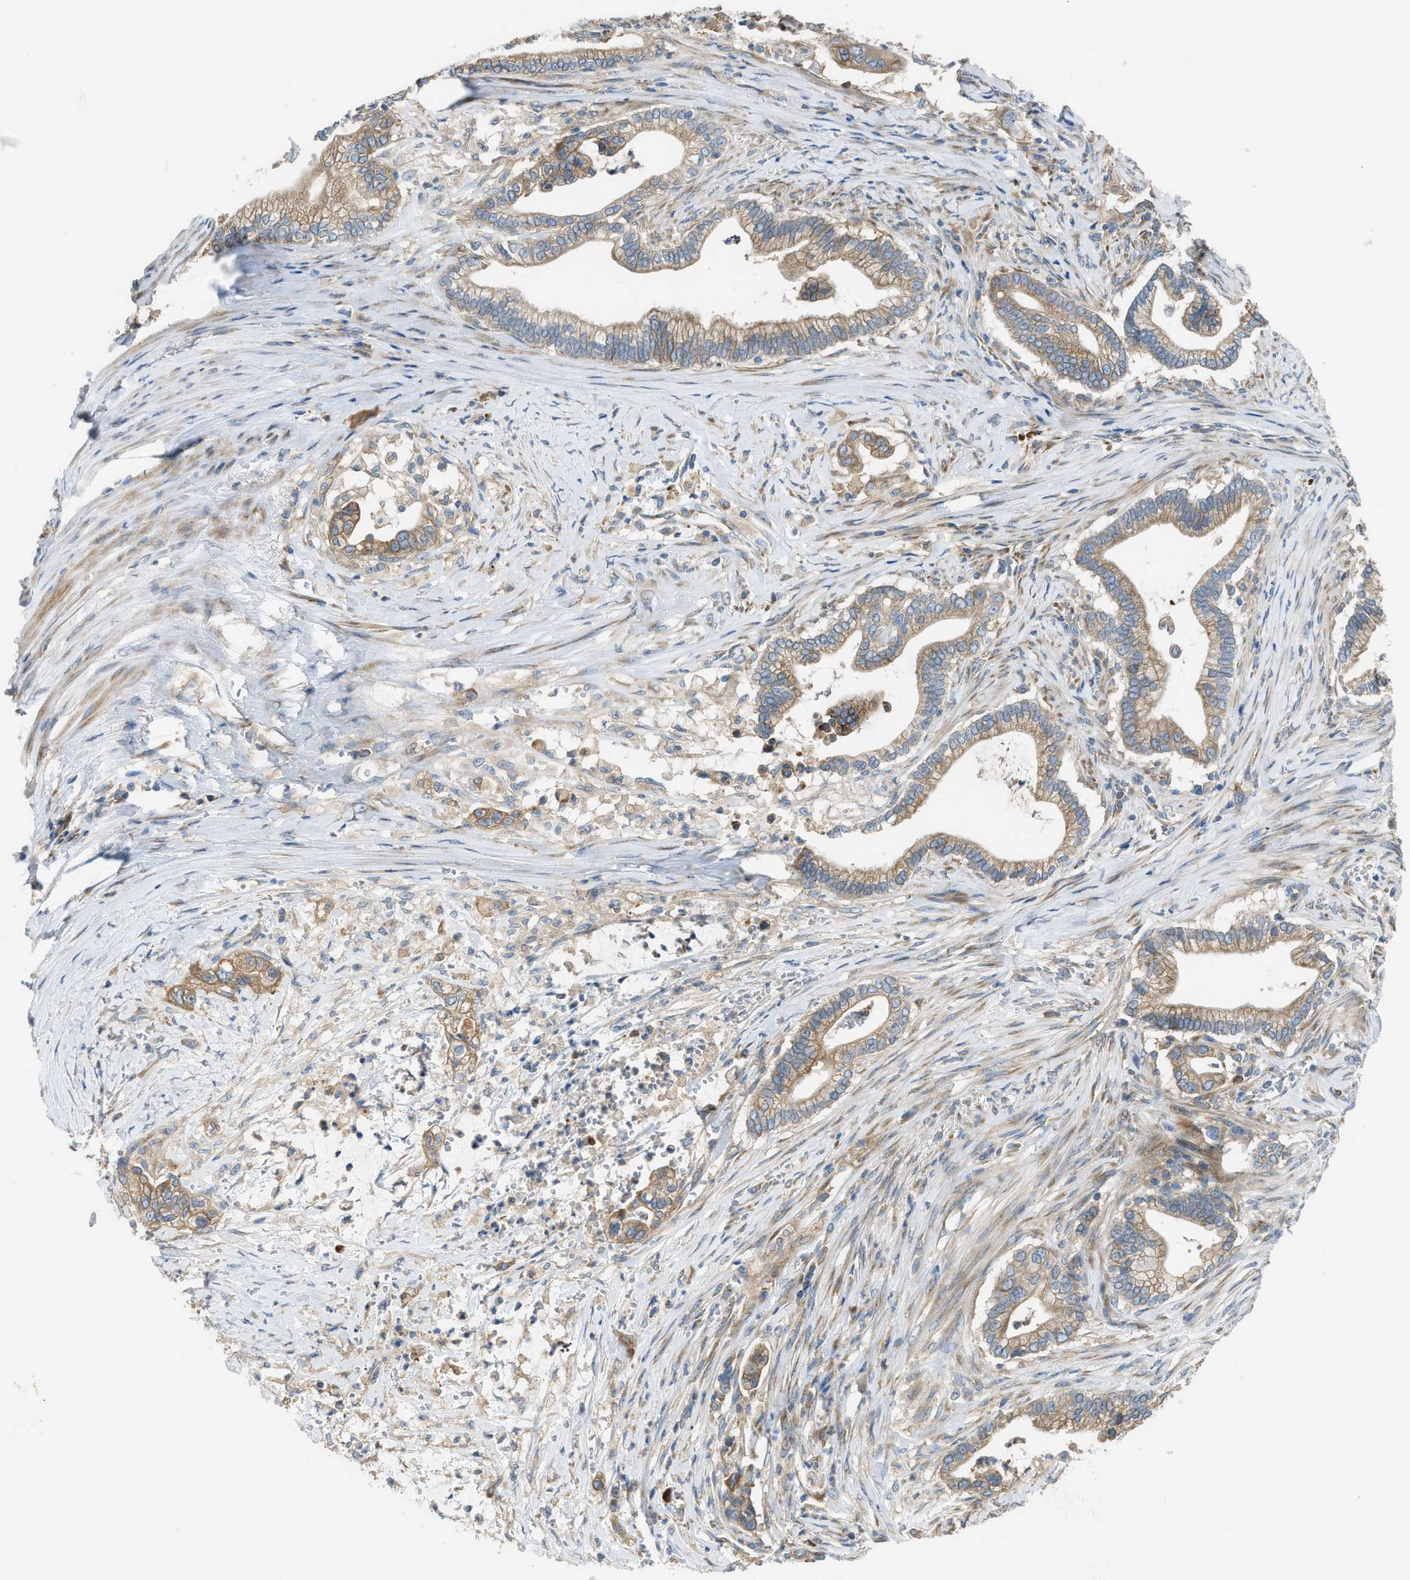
{"staining": {"intensity": "moderate", "quantity": ">75%", "location": "cytoplasmic/membranous"}, "tissue": "pancreatic cancer", "cell_type": "Tumor cells", "image_type": "cancer", "snomed": [{"axis": "morphology", "description": "Adenocarcinoma, NOS"}, {"axis": "topography", "description": "Pancreas"}], "caption": "Immunohistochemistry (IHC) micrograph of neoplastic tissue: human pancreatic cancer stained using immunohistochemistry (IHC) exhibits medium levels of moderate protein expression localized specifically in the cytoplasmic/membranous of tumor cells, appearing as a cytoplasmic/membranous brown color.", "gene": "TMEM68", "patient": {"sex": "male", "age": 69}}